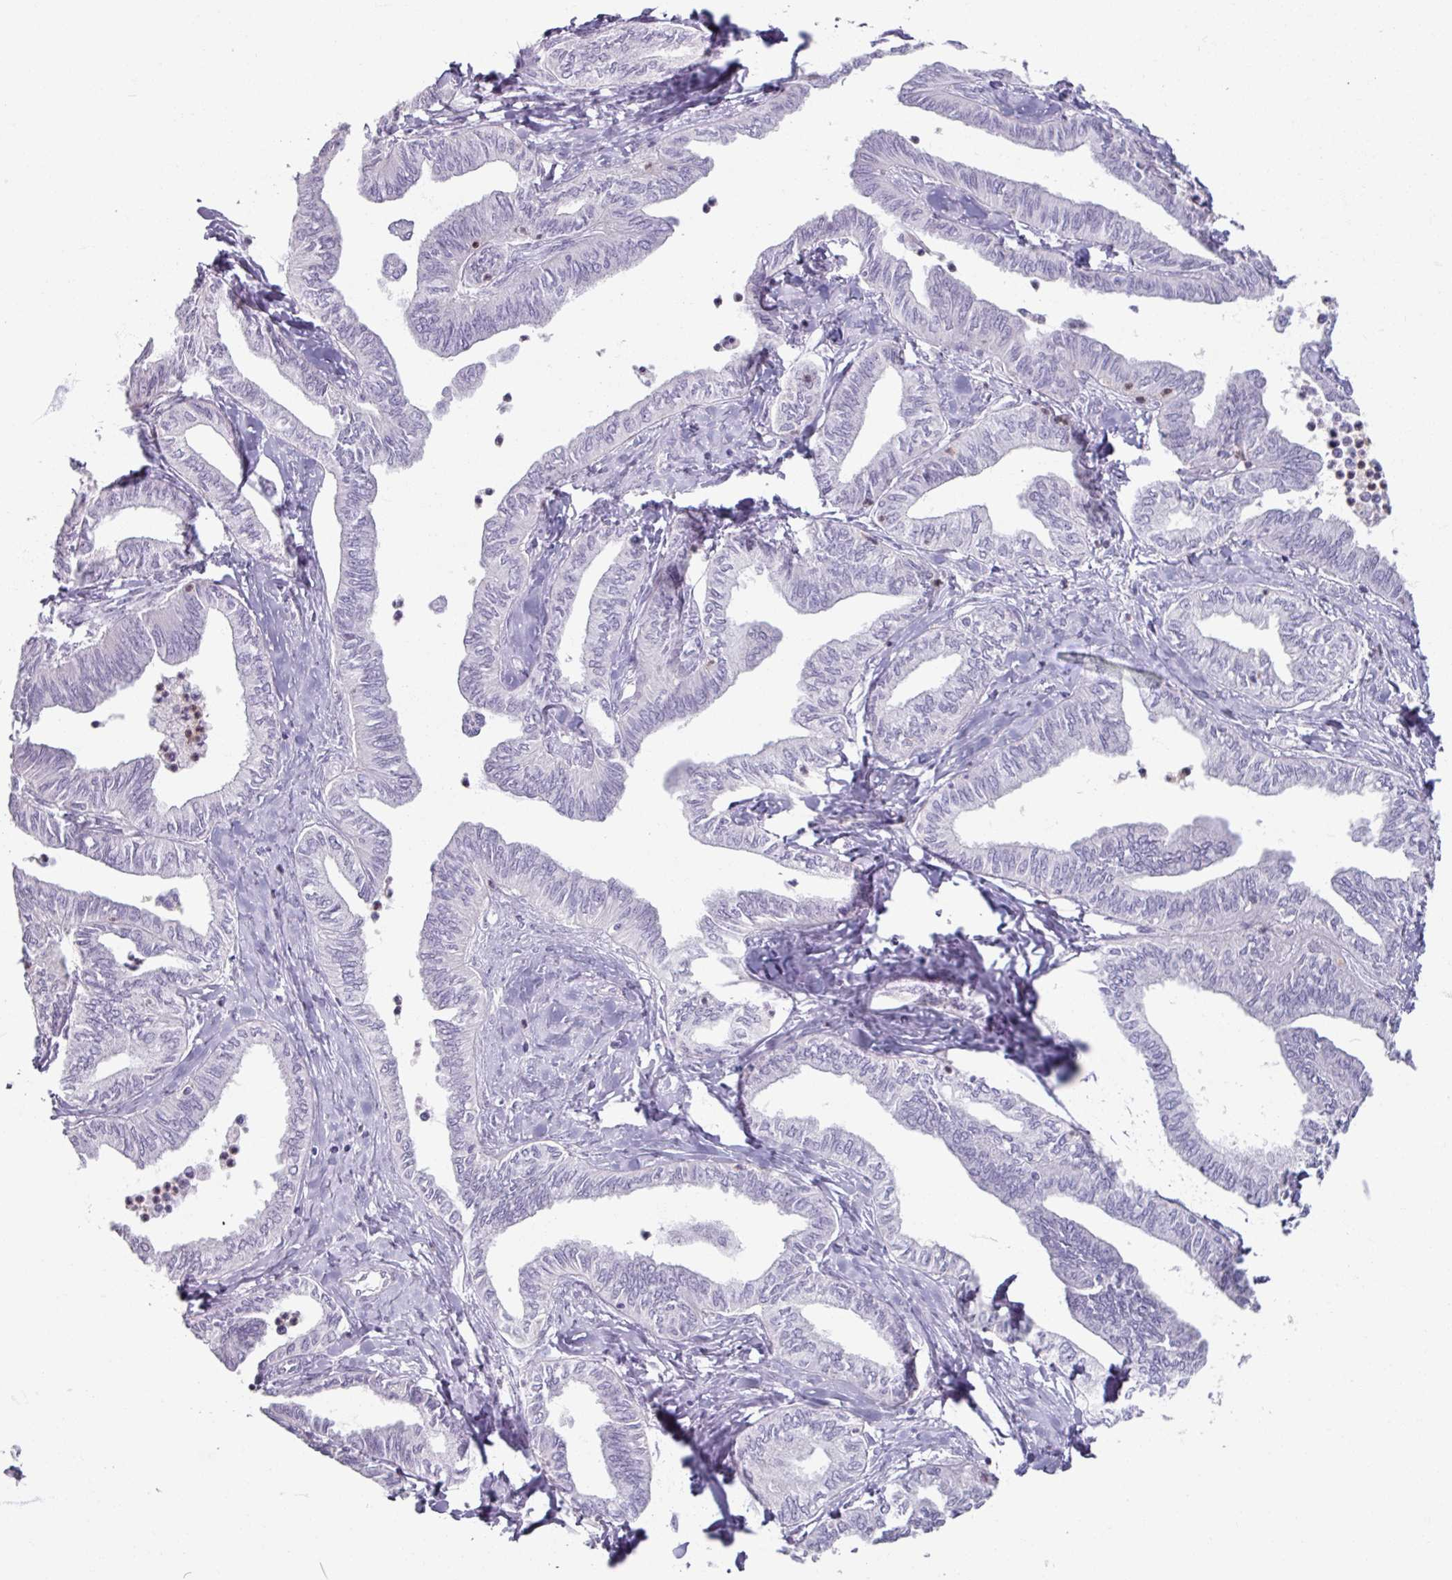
{"staining": {"intensity": "negative", "quantity": "none", "location": "none"}, "tissue": "ovarian cancer", "cell_type": "Tumor cells", "image_type": "cancer", "snomed": [{"axis": "morphology", "description": "Carcinoma, endometroid"}, {"axis": "topography", "description": "Ovary"}], "caption": "There is no significant positivity in tumor cells of ovarian cancer.", "gene": "ARG1", "patient": {"sex": "female", "age": 70}}